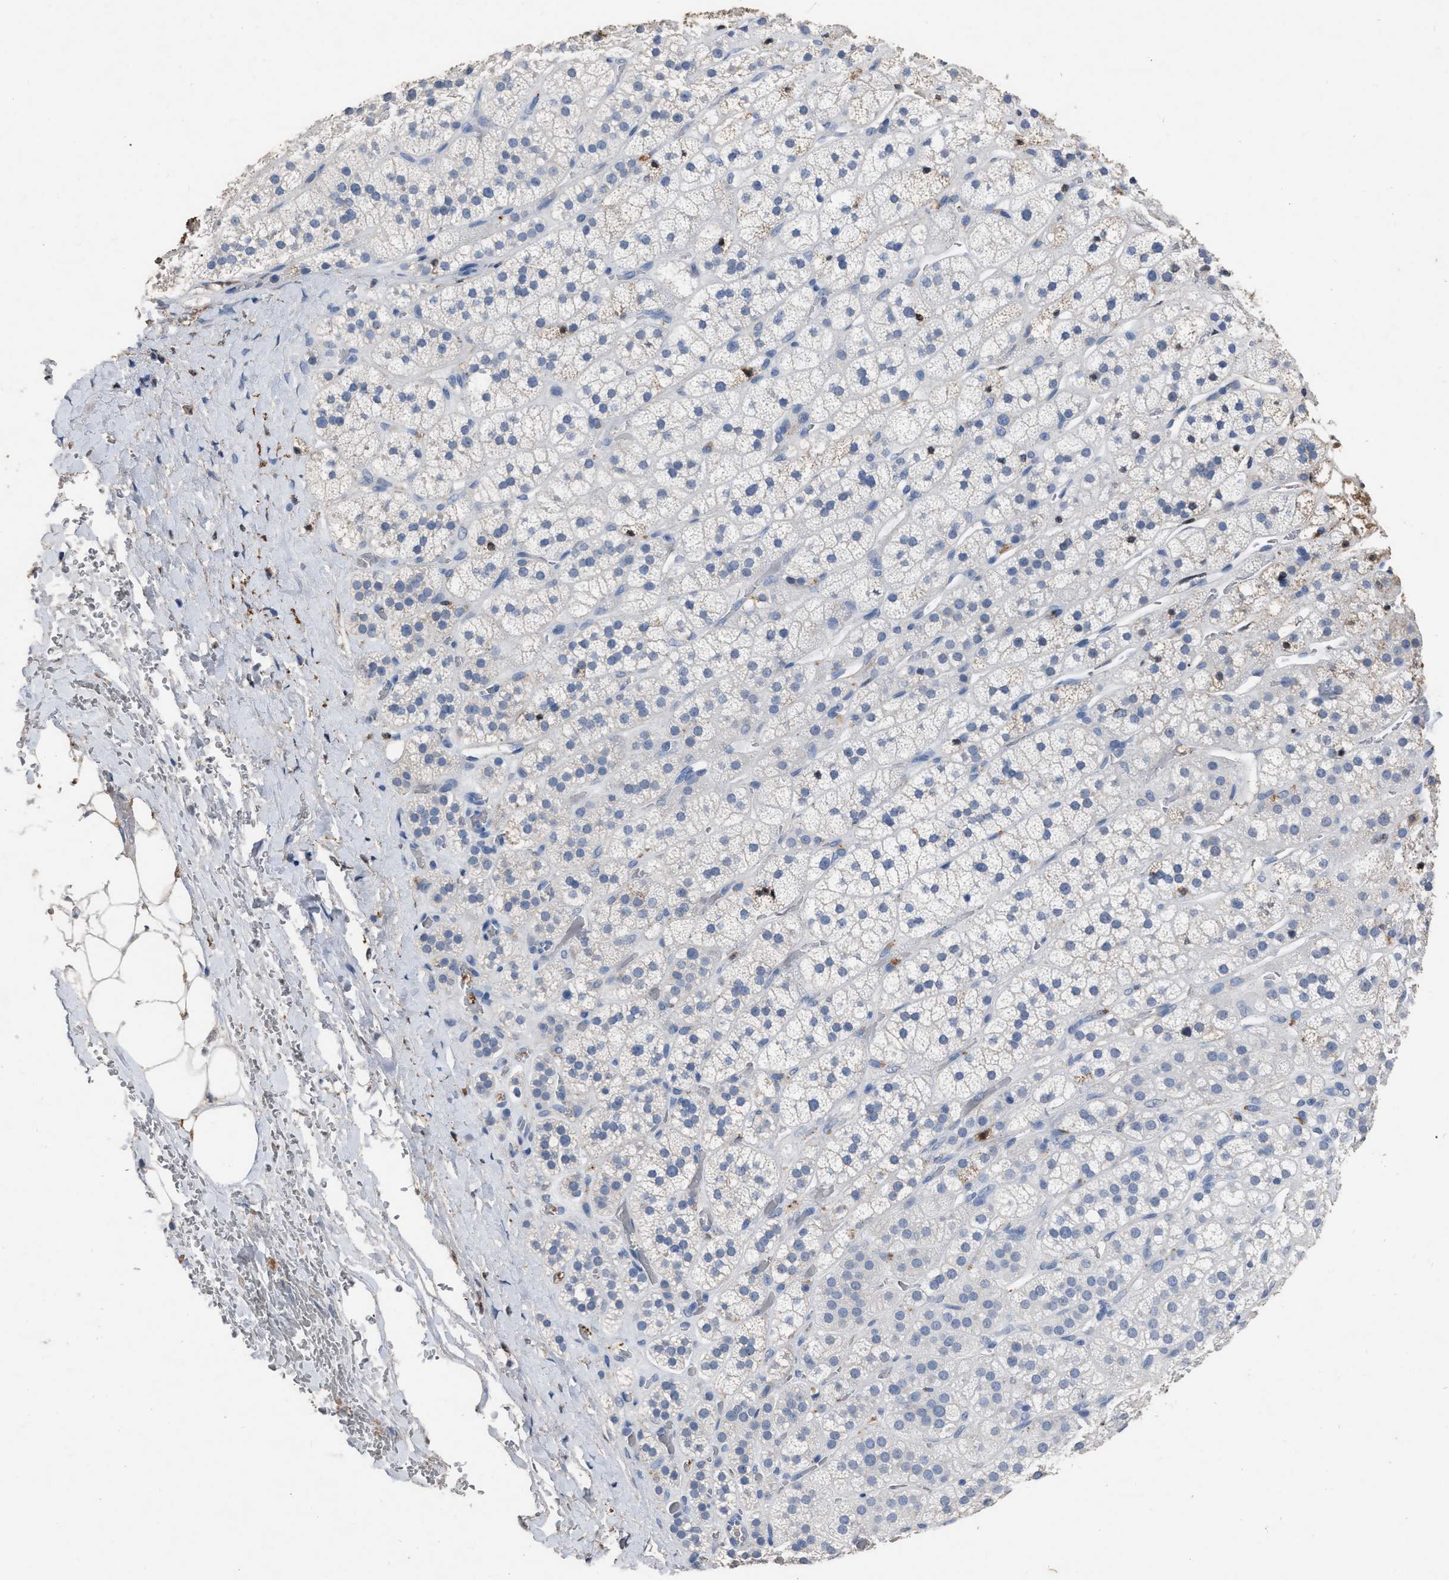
{"staining": {"intensity": "moderate", "quantity": "<25%", "location": "cytoplasmic/membranous"}, "tissue": "adrenal gland", "cell_type": "Glandular cells", "image_type": "normal", "snomed": [{"axis": "morphology", "description": "Normal tissue, NOS"}, {"axis": "topography", "description": "Adrenal gland"}], "caption": "Protein expression analysis of normal adrenal gland exhibits moderate cytoplasmic/membranous staining in about <25% of glandular cells.", "gene": "HABP2", "patient": {"sex": "male", "age": 56}}